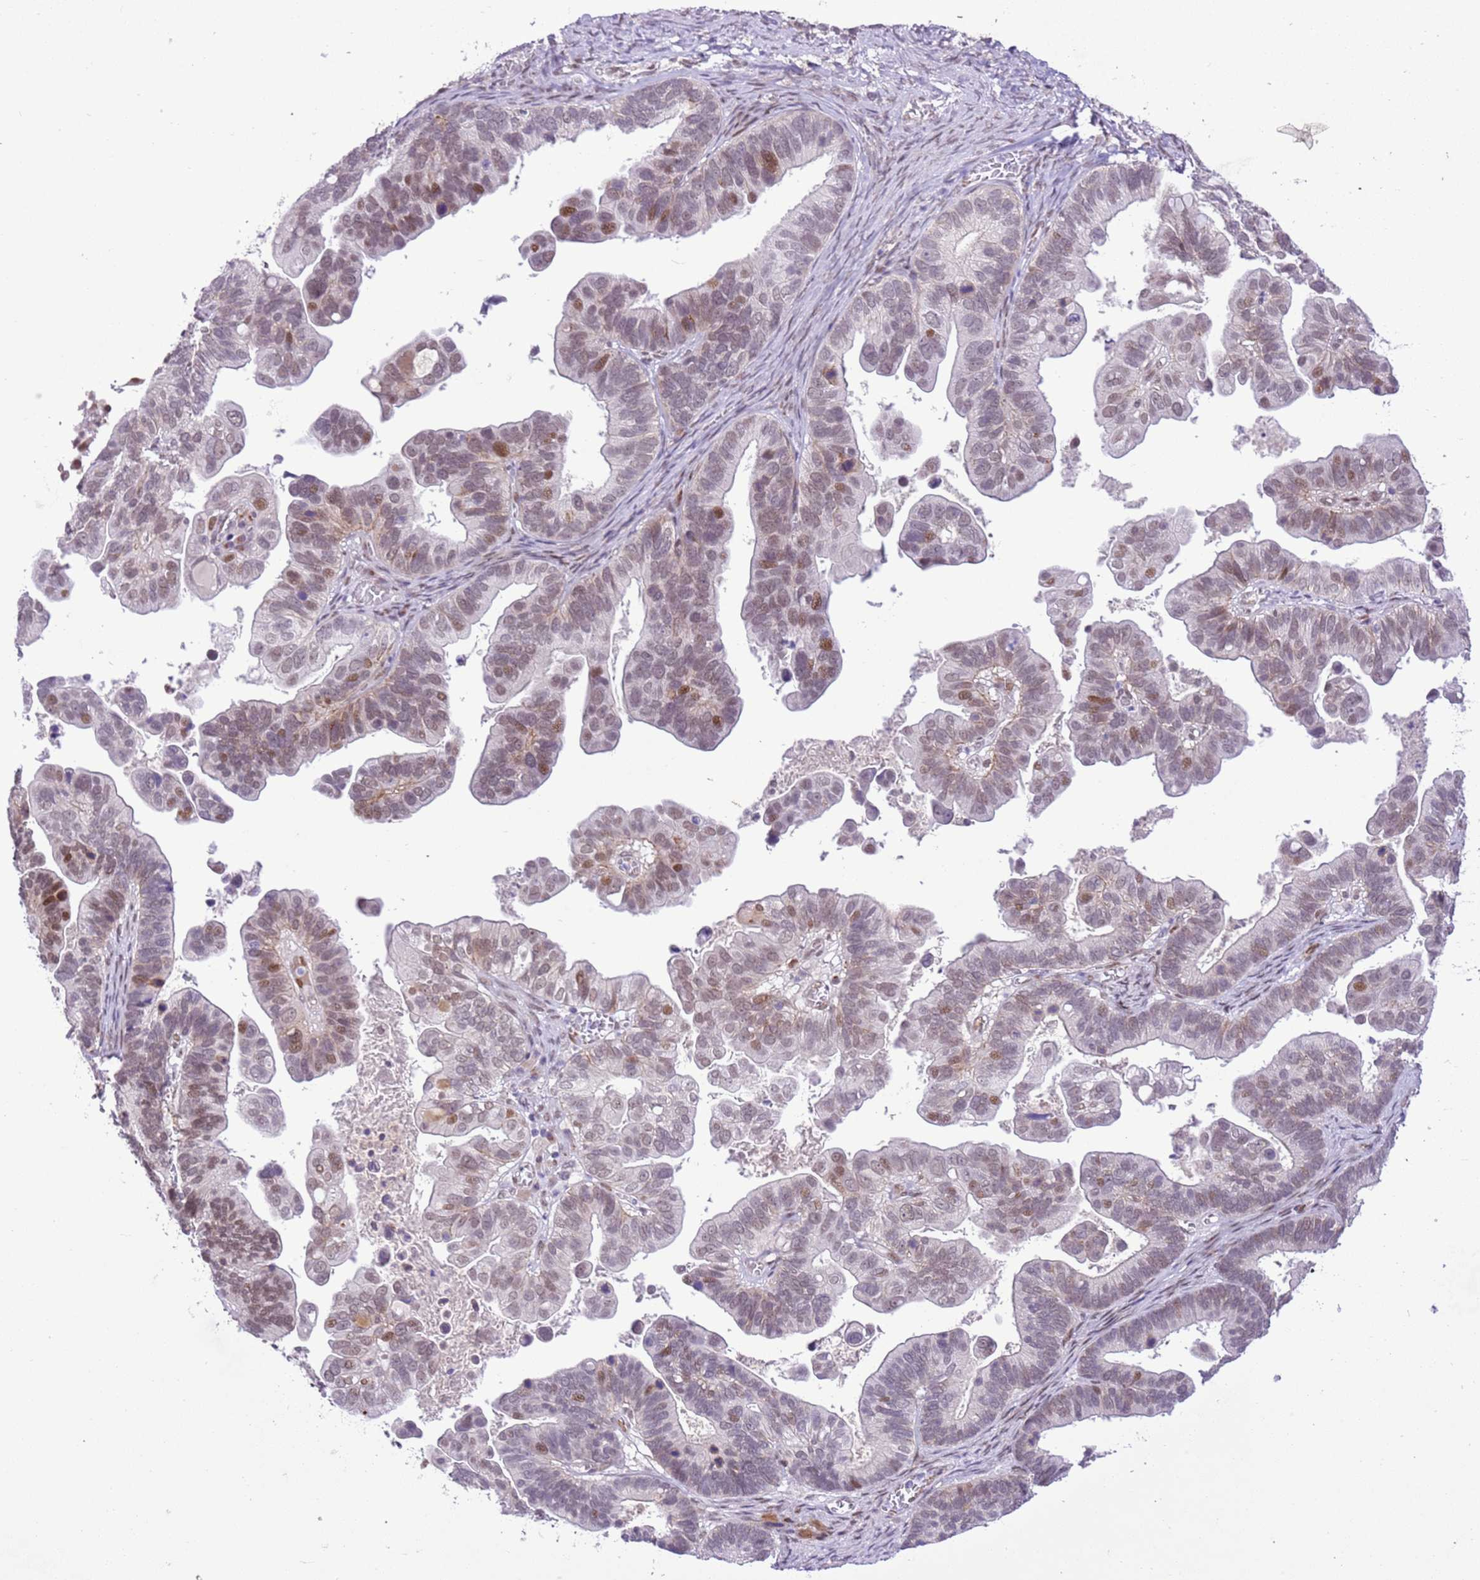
{"staining": {"intensity": "moderate", "quantity": "<25%", "location": "nuclear"}, "tissue": "ovarian cancer", "cell_type": "Tumor cells", "image_type": "cancer", "snomed": [{"axis": "morphology", "description": "Cystadenocarcinoma, serous, NOS"}, {"axis": "topography", "description": "Ovary"}], "caption": "Moderate nuclear protein positivity is seen in about <25% of tumor cells in ovarian cancer (serous cystadenocarcinoma).", "gene": "NACC2", "patient": {"sex": "female", "age": 56}}